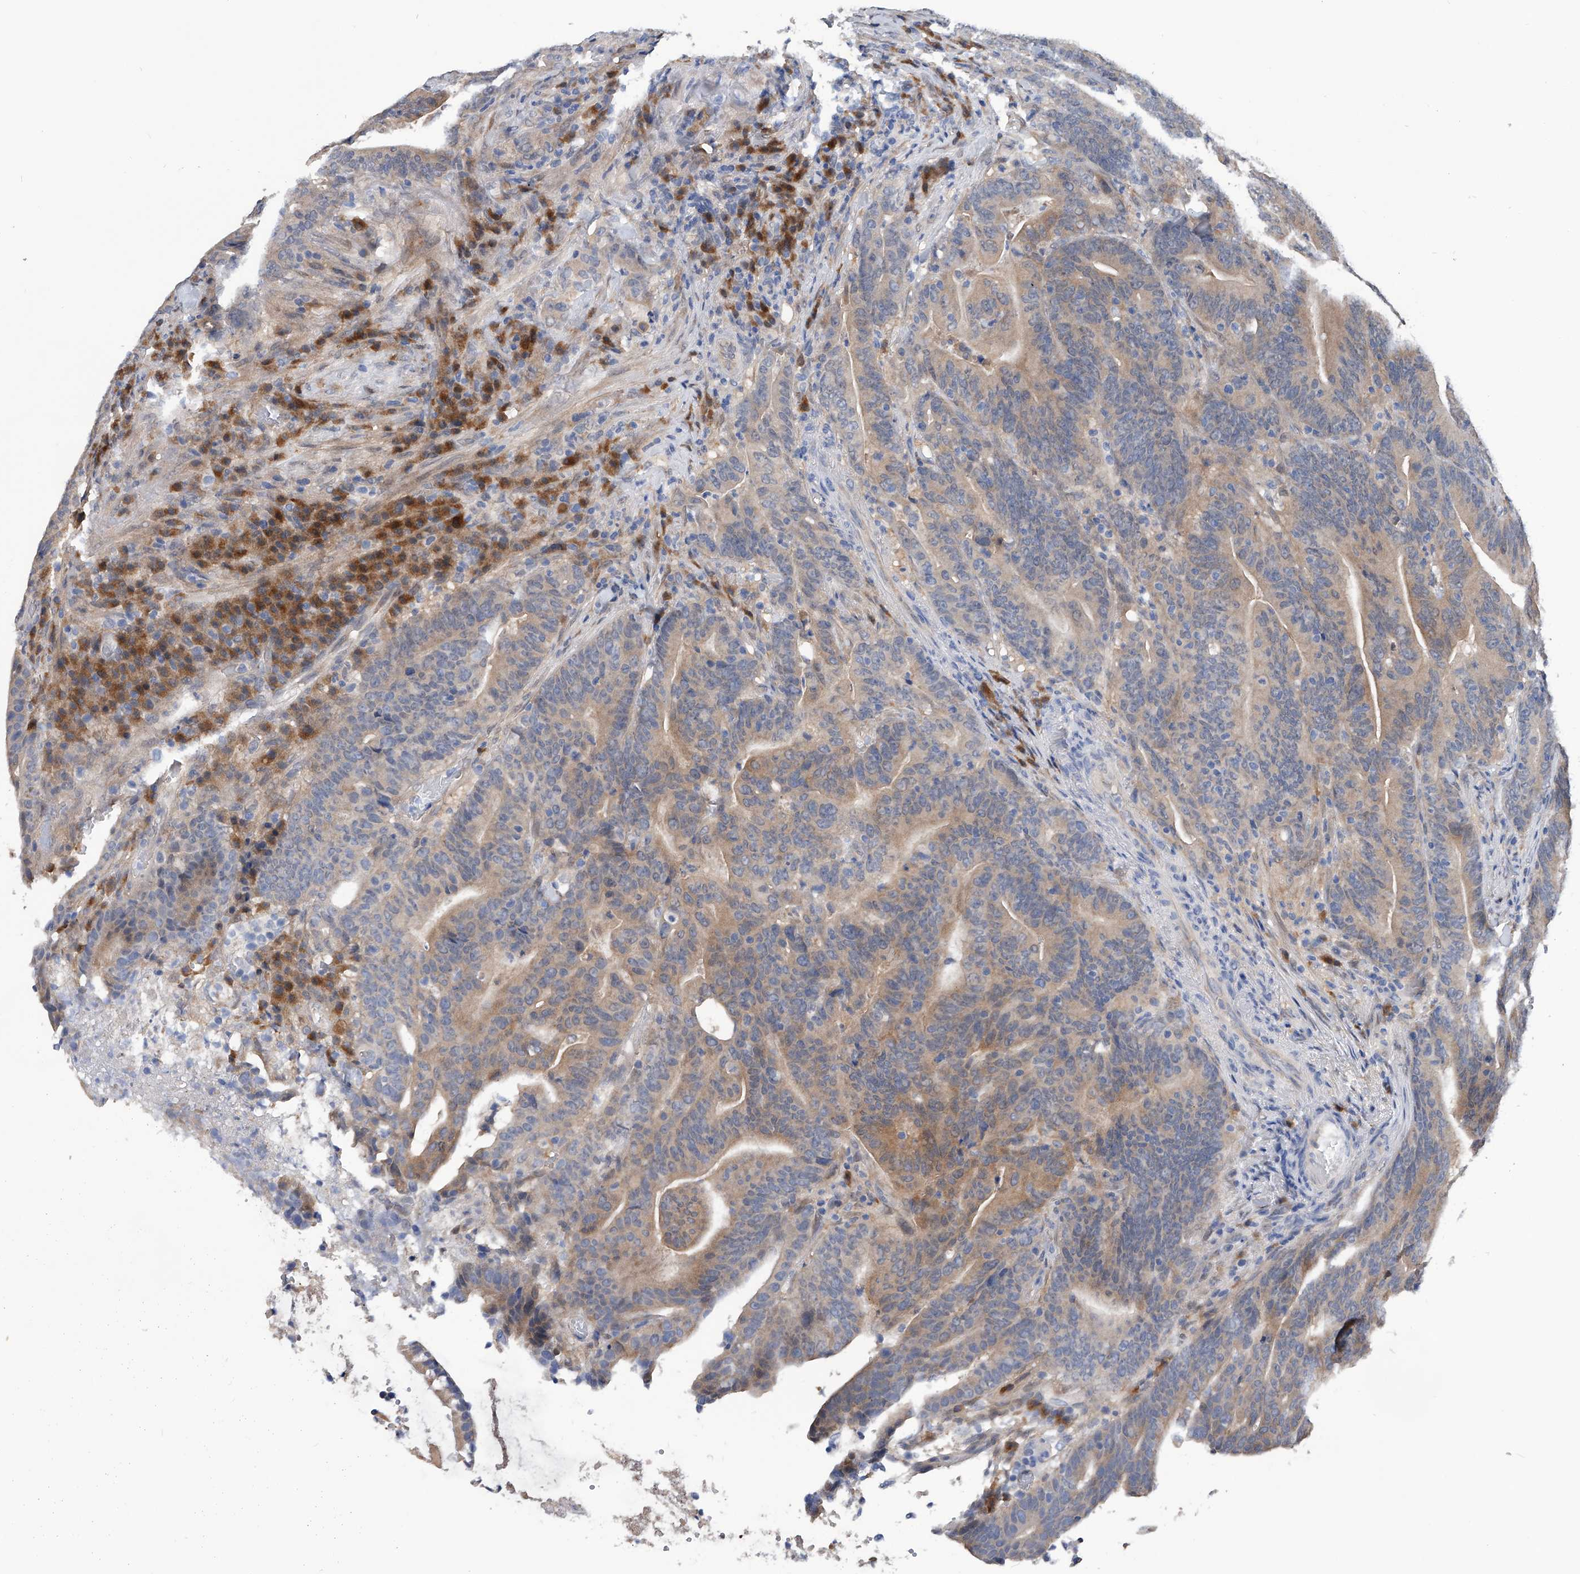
{"staining": {"intensity": "weak", "quantity": ">75%", "location": "cytoplasmic/membranous"}, "tissue": "colorectal cancer", "cell_type": "Tumor cells", "image_type": "cancer", "snomed": [{"axis": "morphology", "description": "Adenocarcinoma, NOS"}, {"axis": "topography", "description": "Colon"}], "caption": "Brown immunohistochemical staining in human colorectal adenocarcinoma exhibits weak cytoplasmic/membranous positivity in about >75% of tumor cells. The protein of interest is shown in brown color, while the nuclei are stained blue.", "gene": "PGM3", "patient": {"sex": "female", "age": 66}}